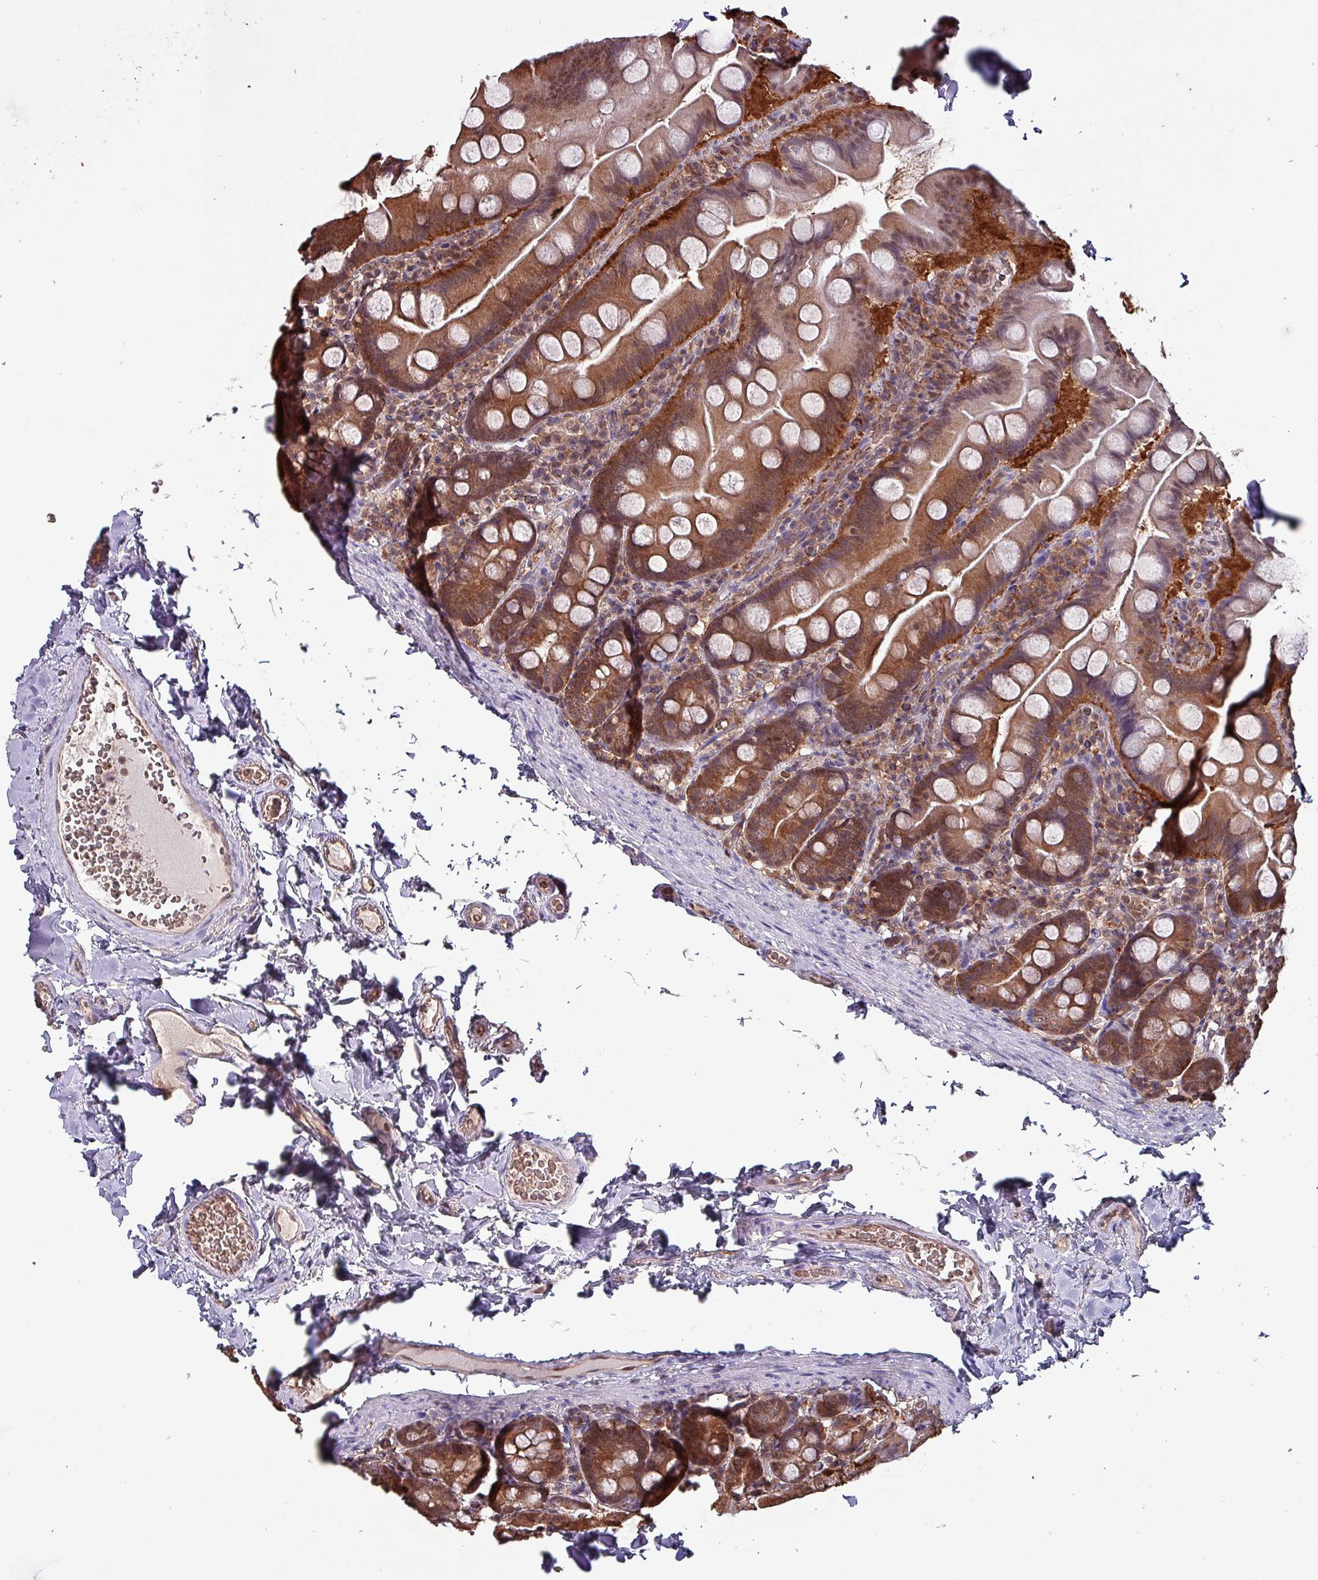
{"staining": {"intensity": "moderate", "quantity": ">75%", "location": "cytoplasmic/membranous,nuclear"}, "tissue": "small intestine", "cell_type": "Glandular cells", "image_type": "normal", "snomed": [{"axis": "morphology", "description": "Normal tissue, NOS"}, {"axis": "topography", "description": "Small intestine"}], "caption": "This histopathology image exhibits benign small intestine stained with immunohistochemistry to label a protein in brown. The cytoplasmic/membranous,nuclear of glandular cells show moderate positivity for the protein. Nuclei are counter-stained blue.", "gene": "PSMB8", "patient": {"sex": "female", "age": 68}}